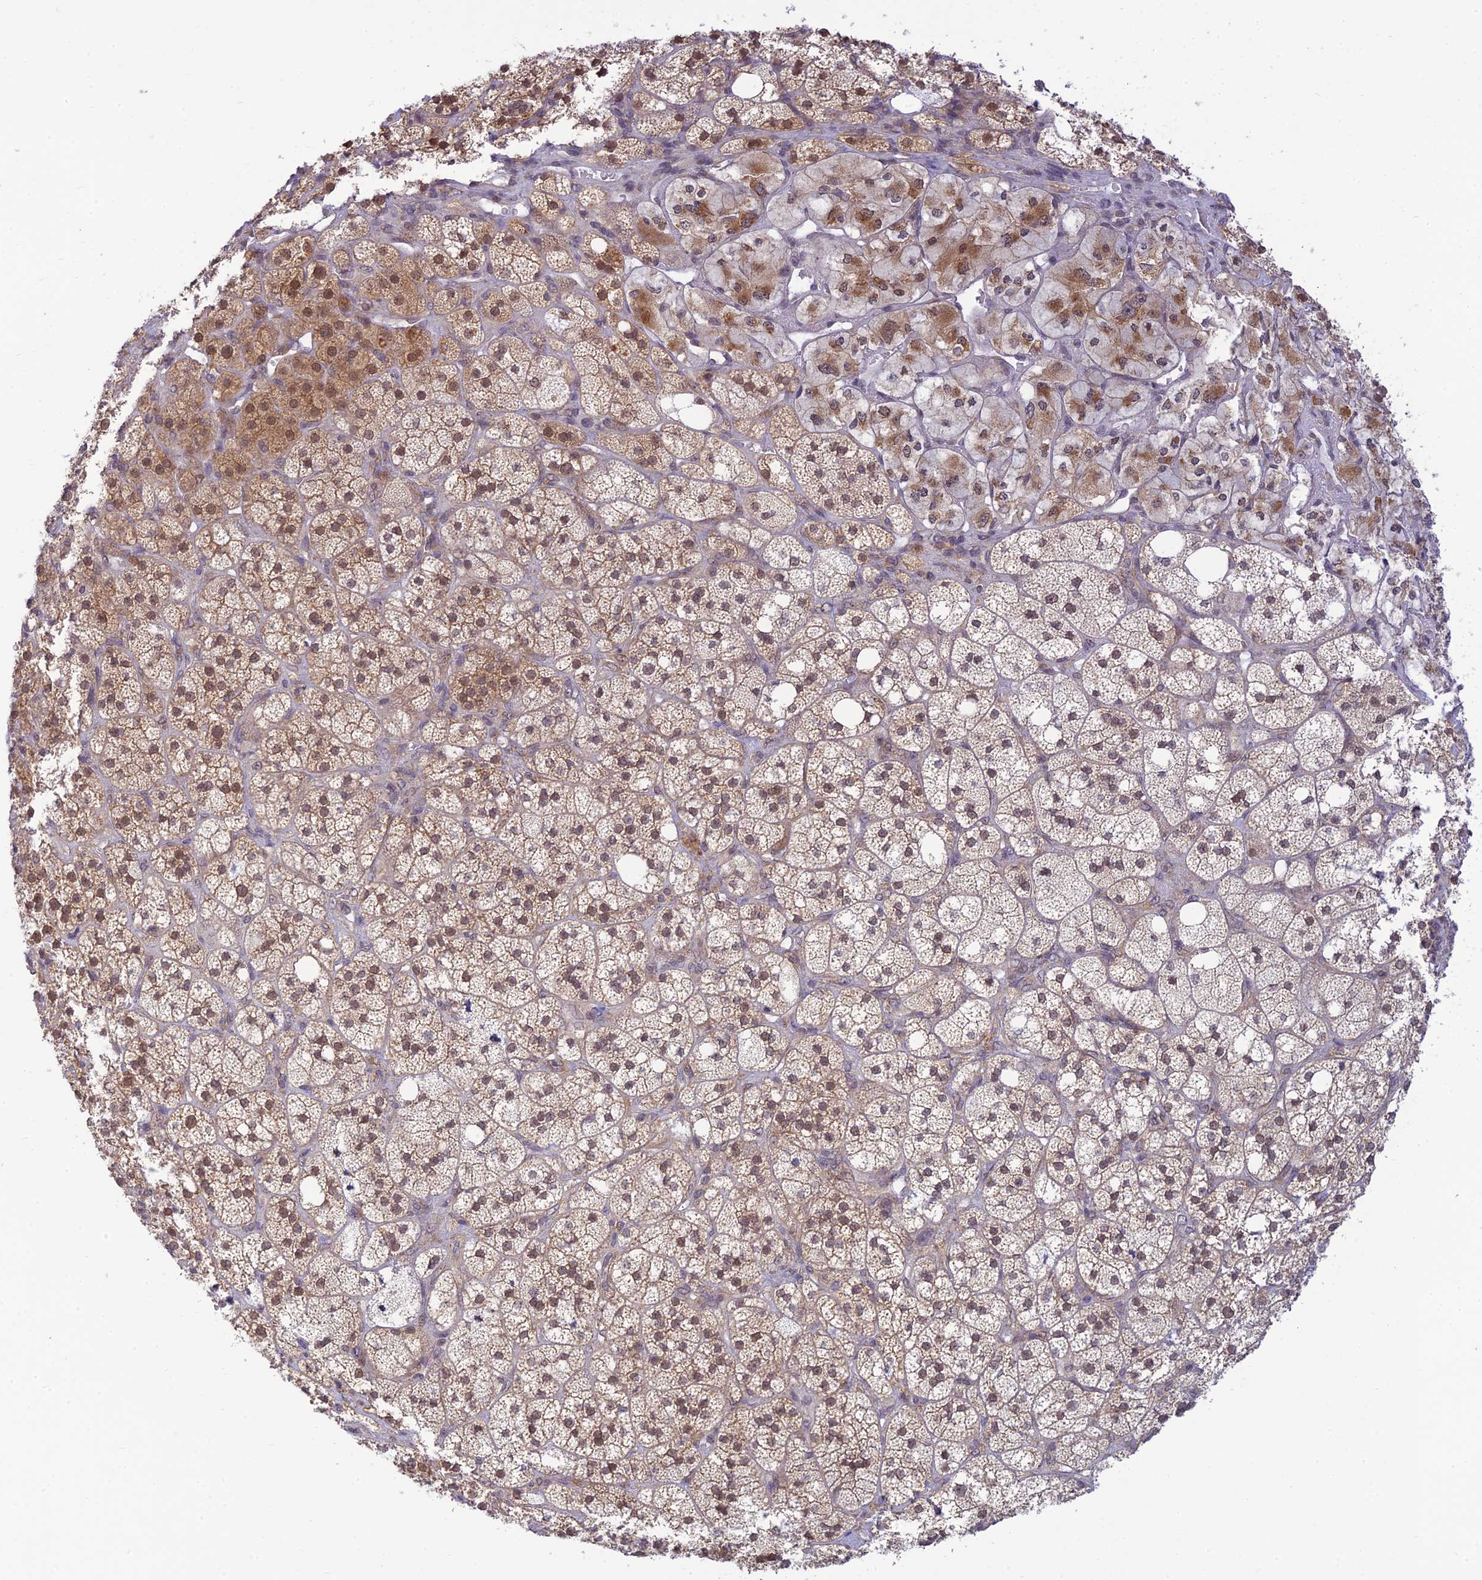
{"staining": {"intensity": "moderate", "quantity": "25%-75%", "location": "cytoplasmic/membranous,nuclear"}, "tissue": "adrenal gland", "cell_type": "Glandular cells", "image_type": "normal", "snomed": [{"axis": "morphology", "description": "Normal tissue, NOS"}, {"axis": "topography", "description": "Adrenal gland"}], "caption": "Adrenal gland stained with IHC shows moderate cytoplasmic/membranous,nuclear positivity in about 25%-75% of glandular cells. The staining was performed using DAB to visualize the protein expression in brown, while the nuclei were stained in blue with hematoxylin (Magnification: 20x).", "gene": "SKIC8", "patient": {"sex": "male", "age": 61}}